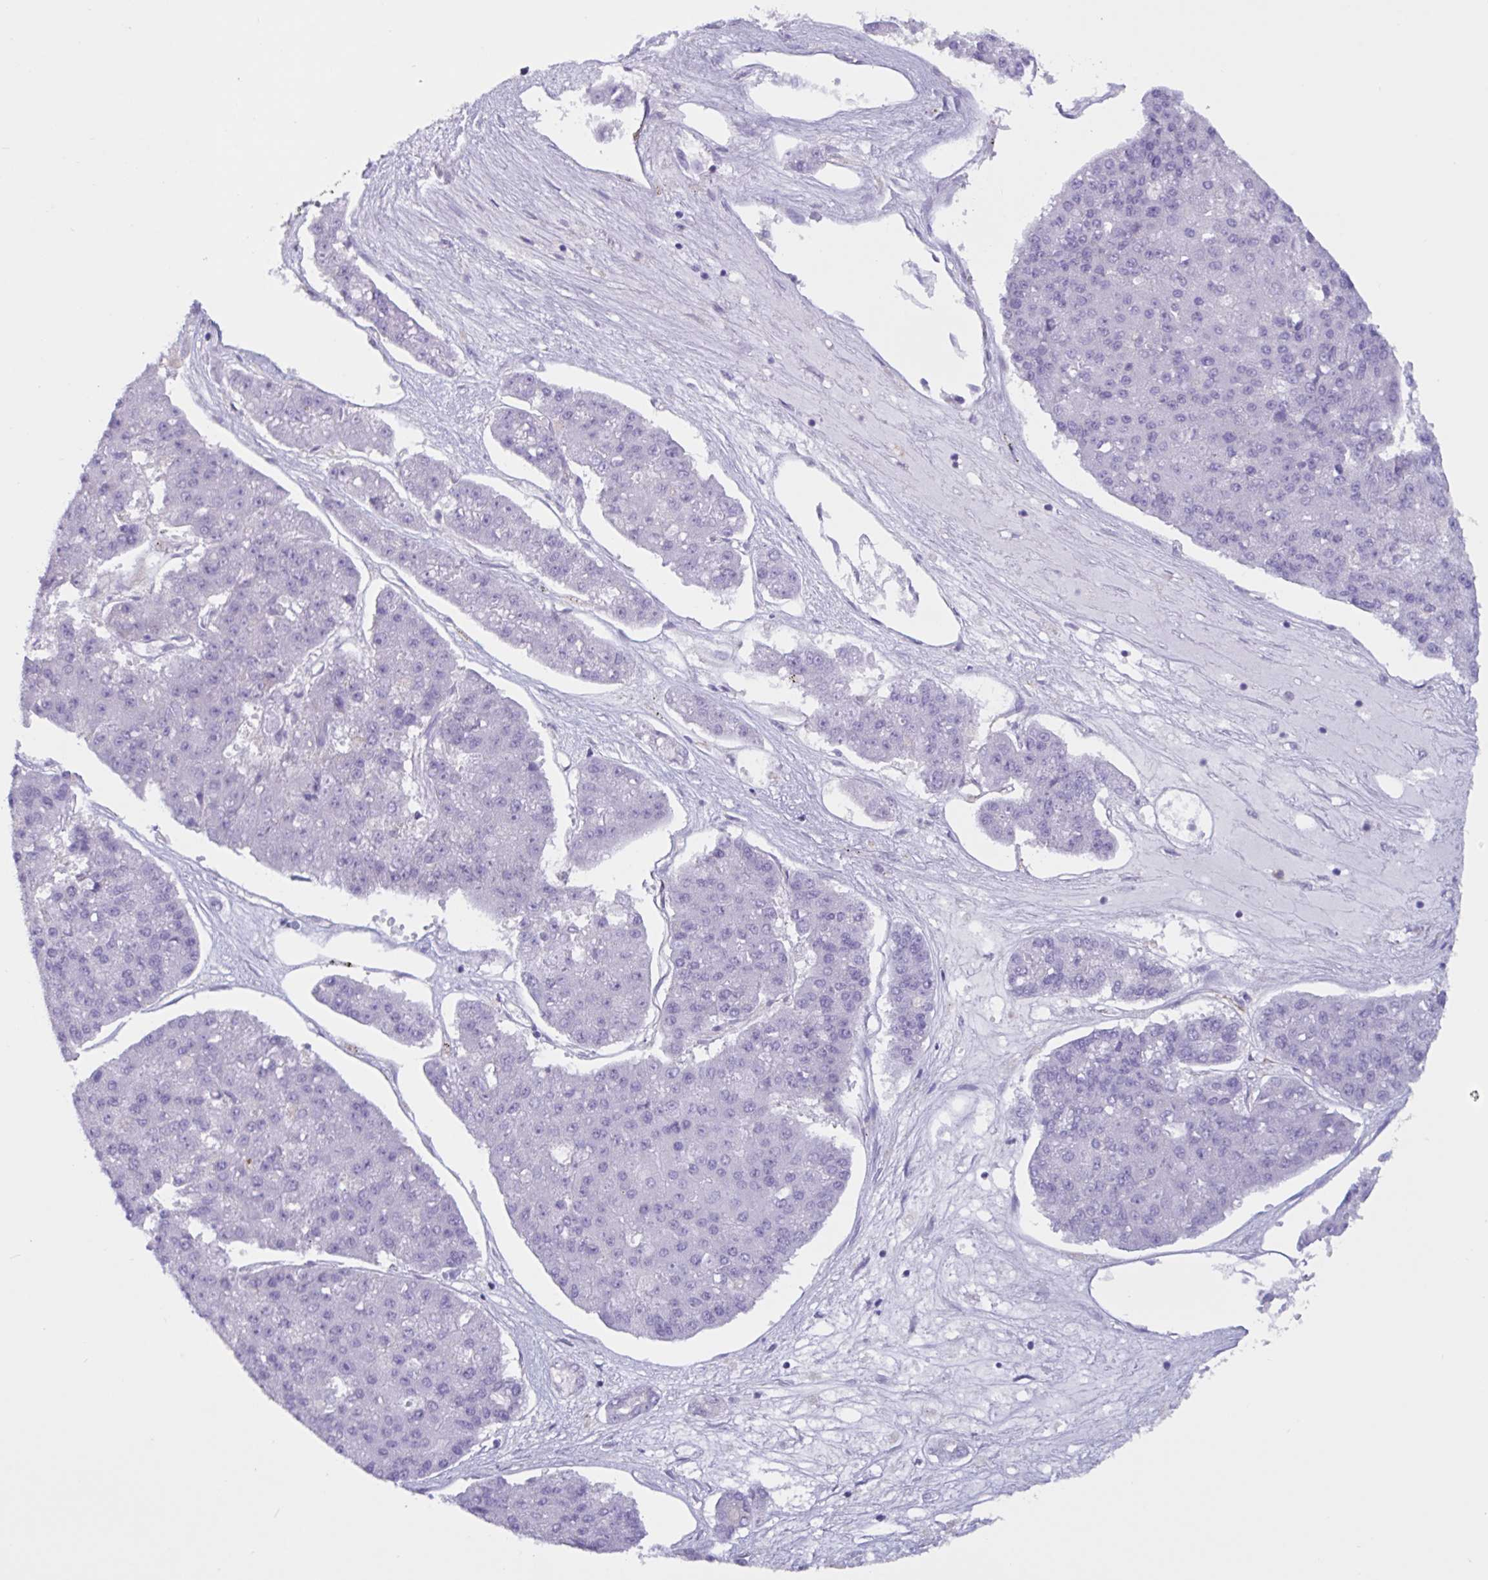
{"staining": {"intensity": "negative", "quantity": "none", "location": "none"}, "tissue": "pancreatic cancer", "cell_type": "Tumor cells", "image_type": "cancer", "snomed": [{"axis": "morphology", "description": "Adenocarcinoma, NOS"}, {"axis": "topography", "description": "Pancreas"}], "caption": "Immunohistochemistry (IHC) photomicrograph of neoplastic tissue: adenocarcinoma (pancreatic) stained with DAB shows no significant protein expression in tumor cells.", "gene": "RPL22L1", "patient": {"sex": "male", "age": 50}}